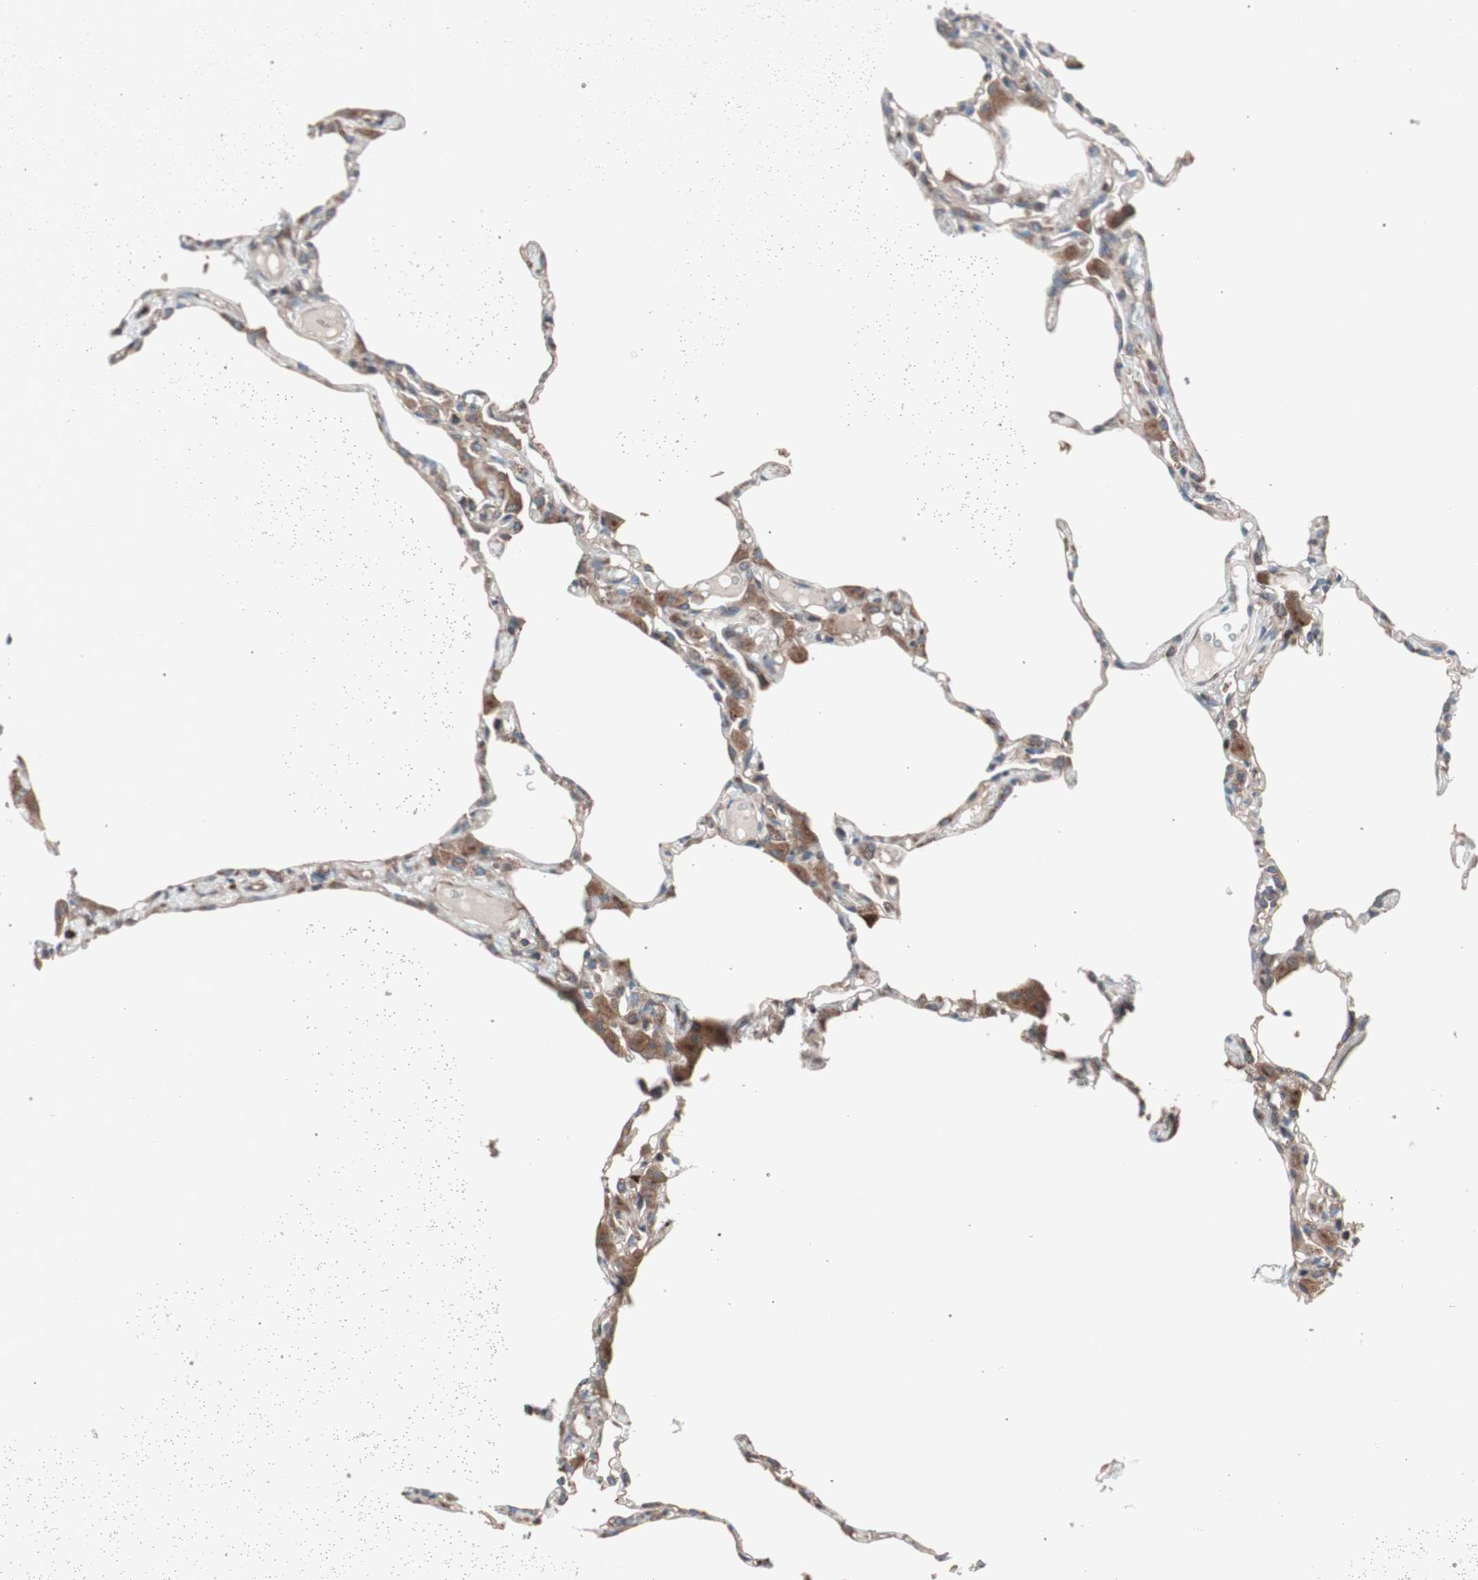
{"staining": {"intensity": "weak", "quantity": "25%-75%", "location": "cytoplasmic/membranous"}, "tissue": "lung", "cell_type": "Alveolar cells", "image_type": "normal", "snomed": [{"axis": "morphology", "description": "Normal tissue, NOS"}, {"axis": "topography", "description": "Lung"}], "caption": "Human lung stained for a protein (brown) reveals weak cytoplasmic/membranous positive staining in approximately 25%-75% of alveolar cells.", "gene": "SEC31A", "patient": {"sex": "female", "age": 49}}